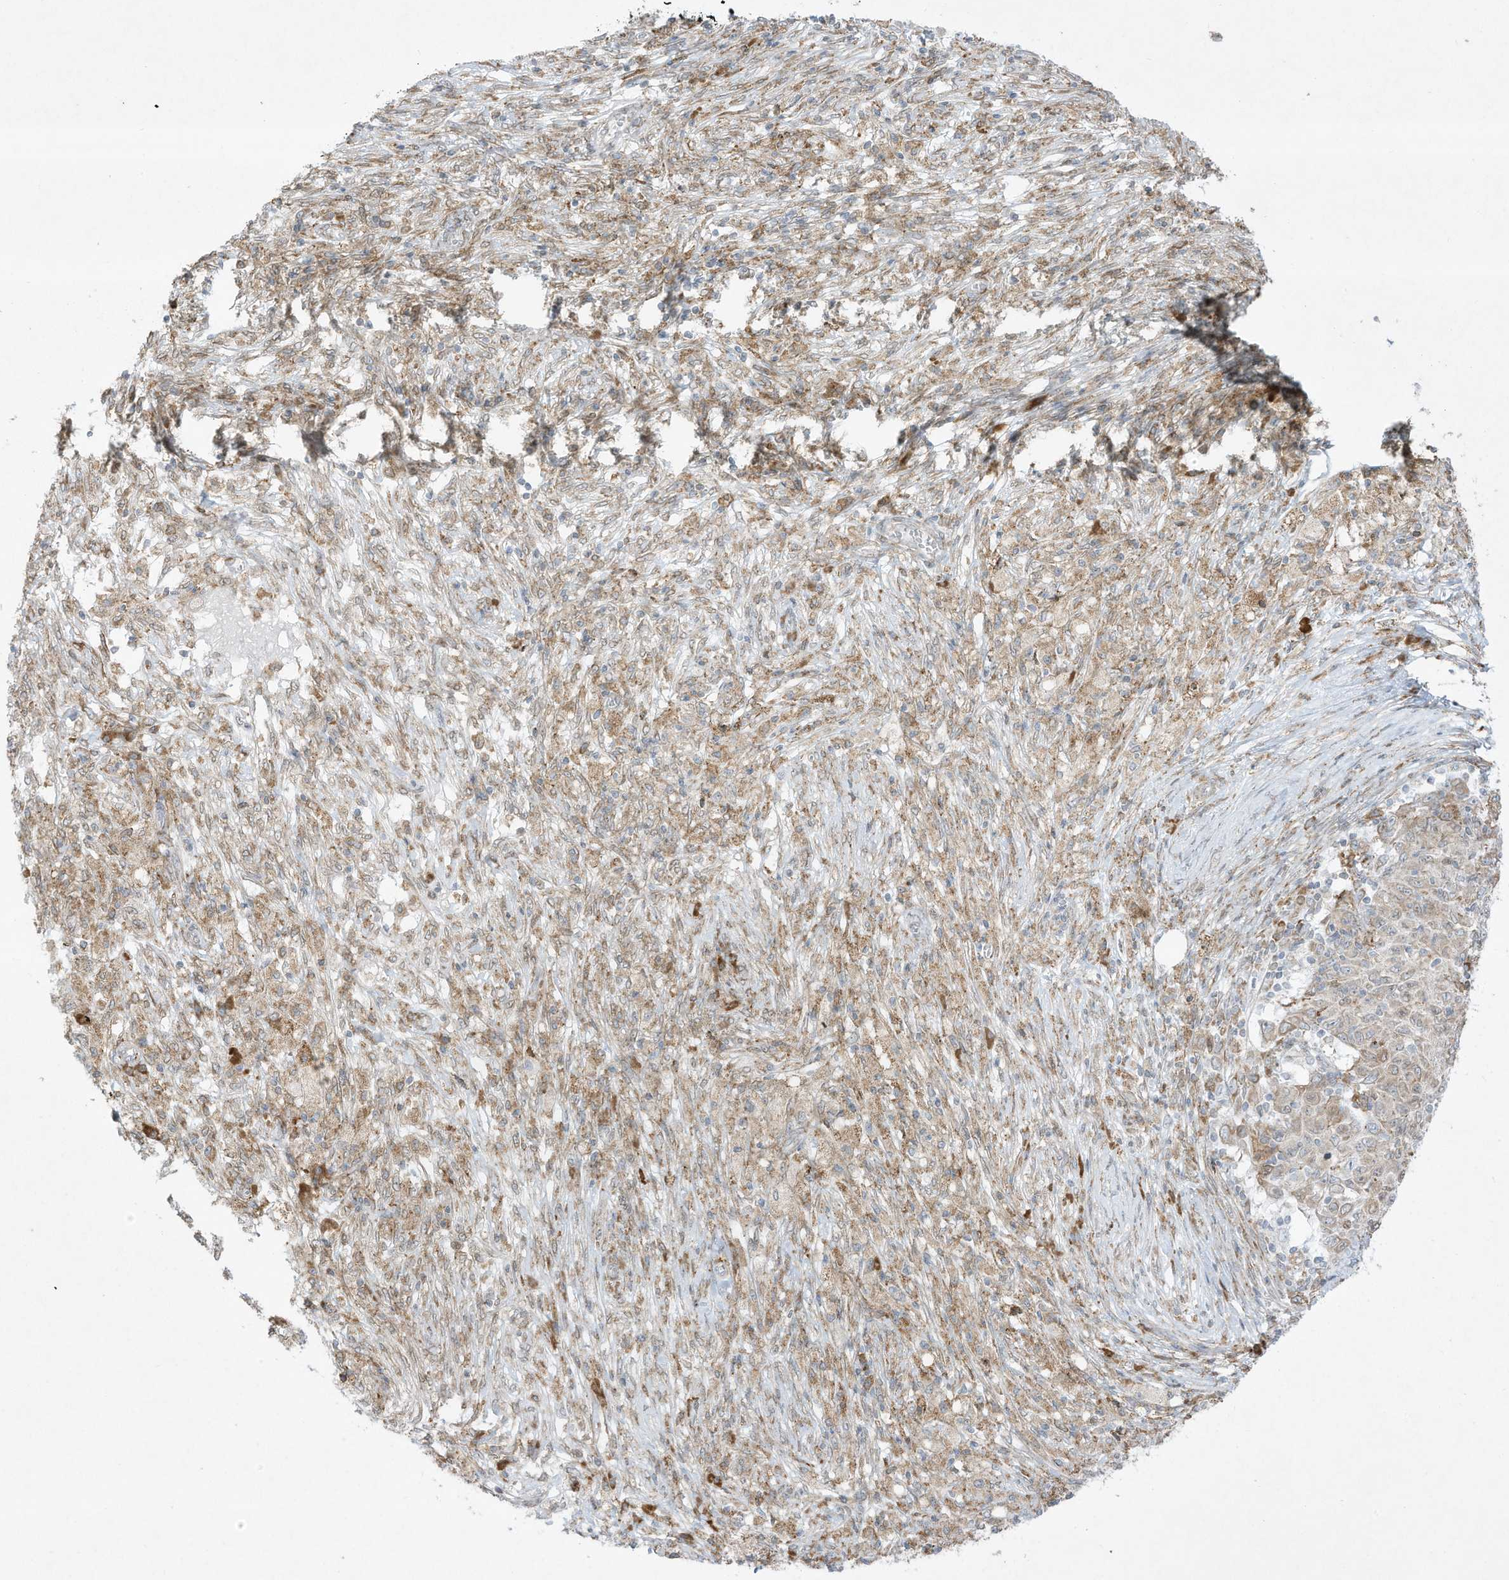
{"staining": {"intensity": "negative", "quantity": "none", "location": "none"}, "tissue": "ovarian cancer", "cell_type": "Tumor cells", "image_type": "cancer", "snomed": [{"axis": "morphology", "description": "Carcinoma, endometroid"}, {"axis": "topography", "description": "Ovary"}], "caption": "There is no significant staining in tumor cells of ovarian cancer (endometroid carcinoma).", "gene": "PTK6", "patient": {"sex": "female", "age": 42}}